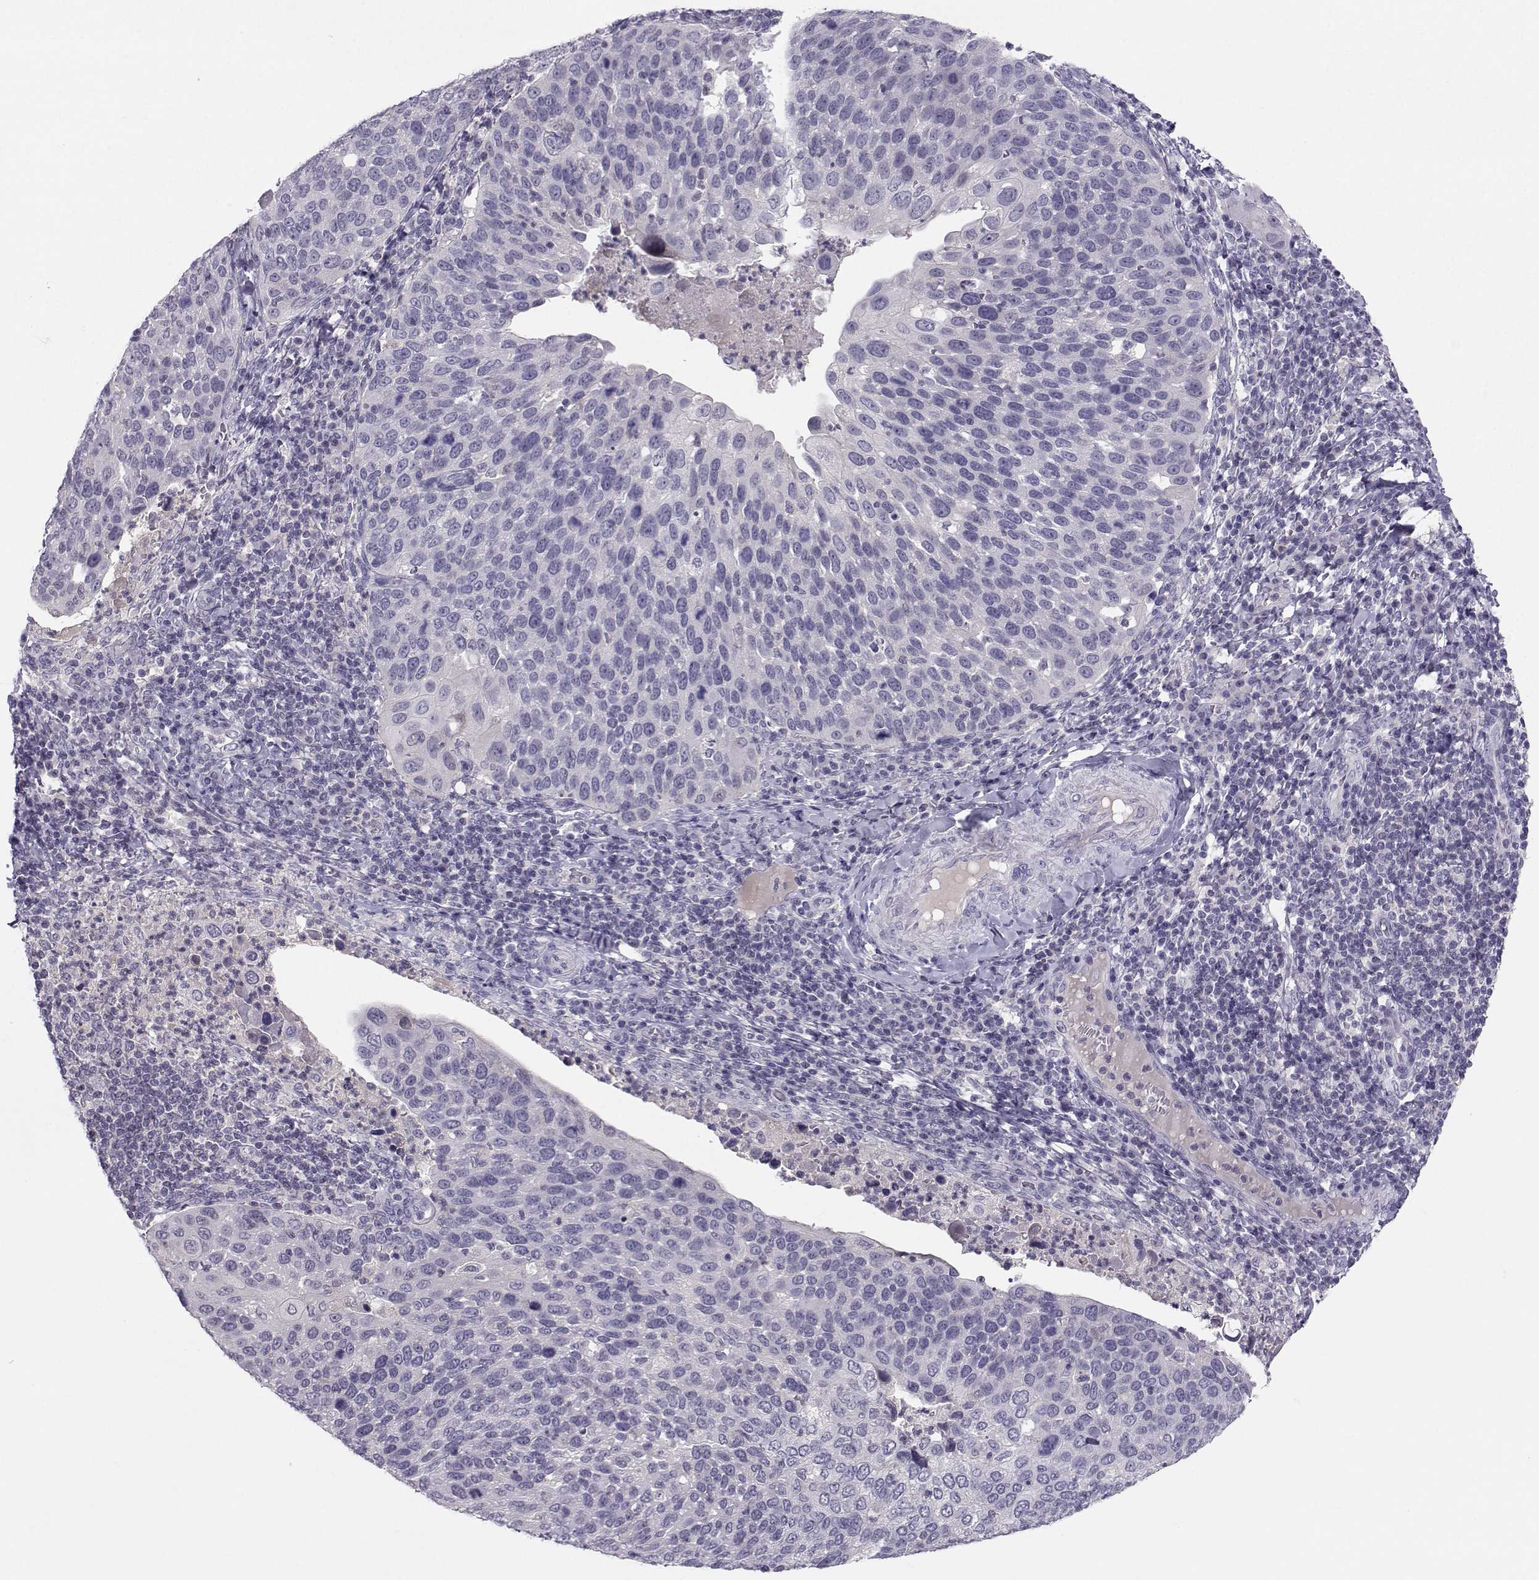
{"staining": {"intensity": "negative", "quantity": "none", "location": "none"}, "tissue": "cervical cancer", "cell_type": "Tumor cells", "image_type": "cancer", "snomed": [{"axis": "morphology", "description": "Squamous cell carcinoma, NOS"}, {"axis": "topography", "description": "Cervix"}], "caption": "Tumor cells show no significant staining in cervical cancer.", "gene": "MROH7", "patient": {"sex": "female", "age": 54}}